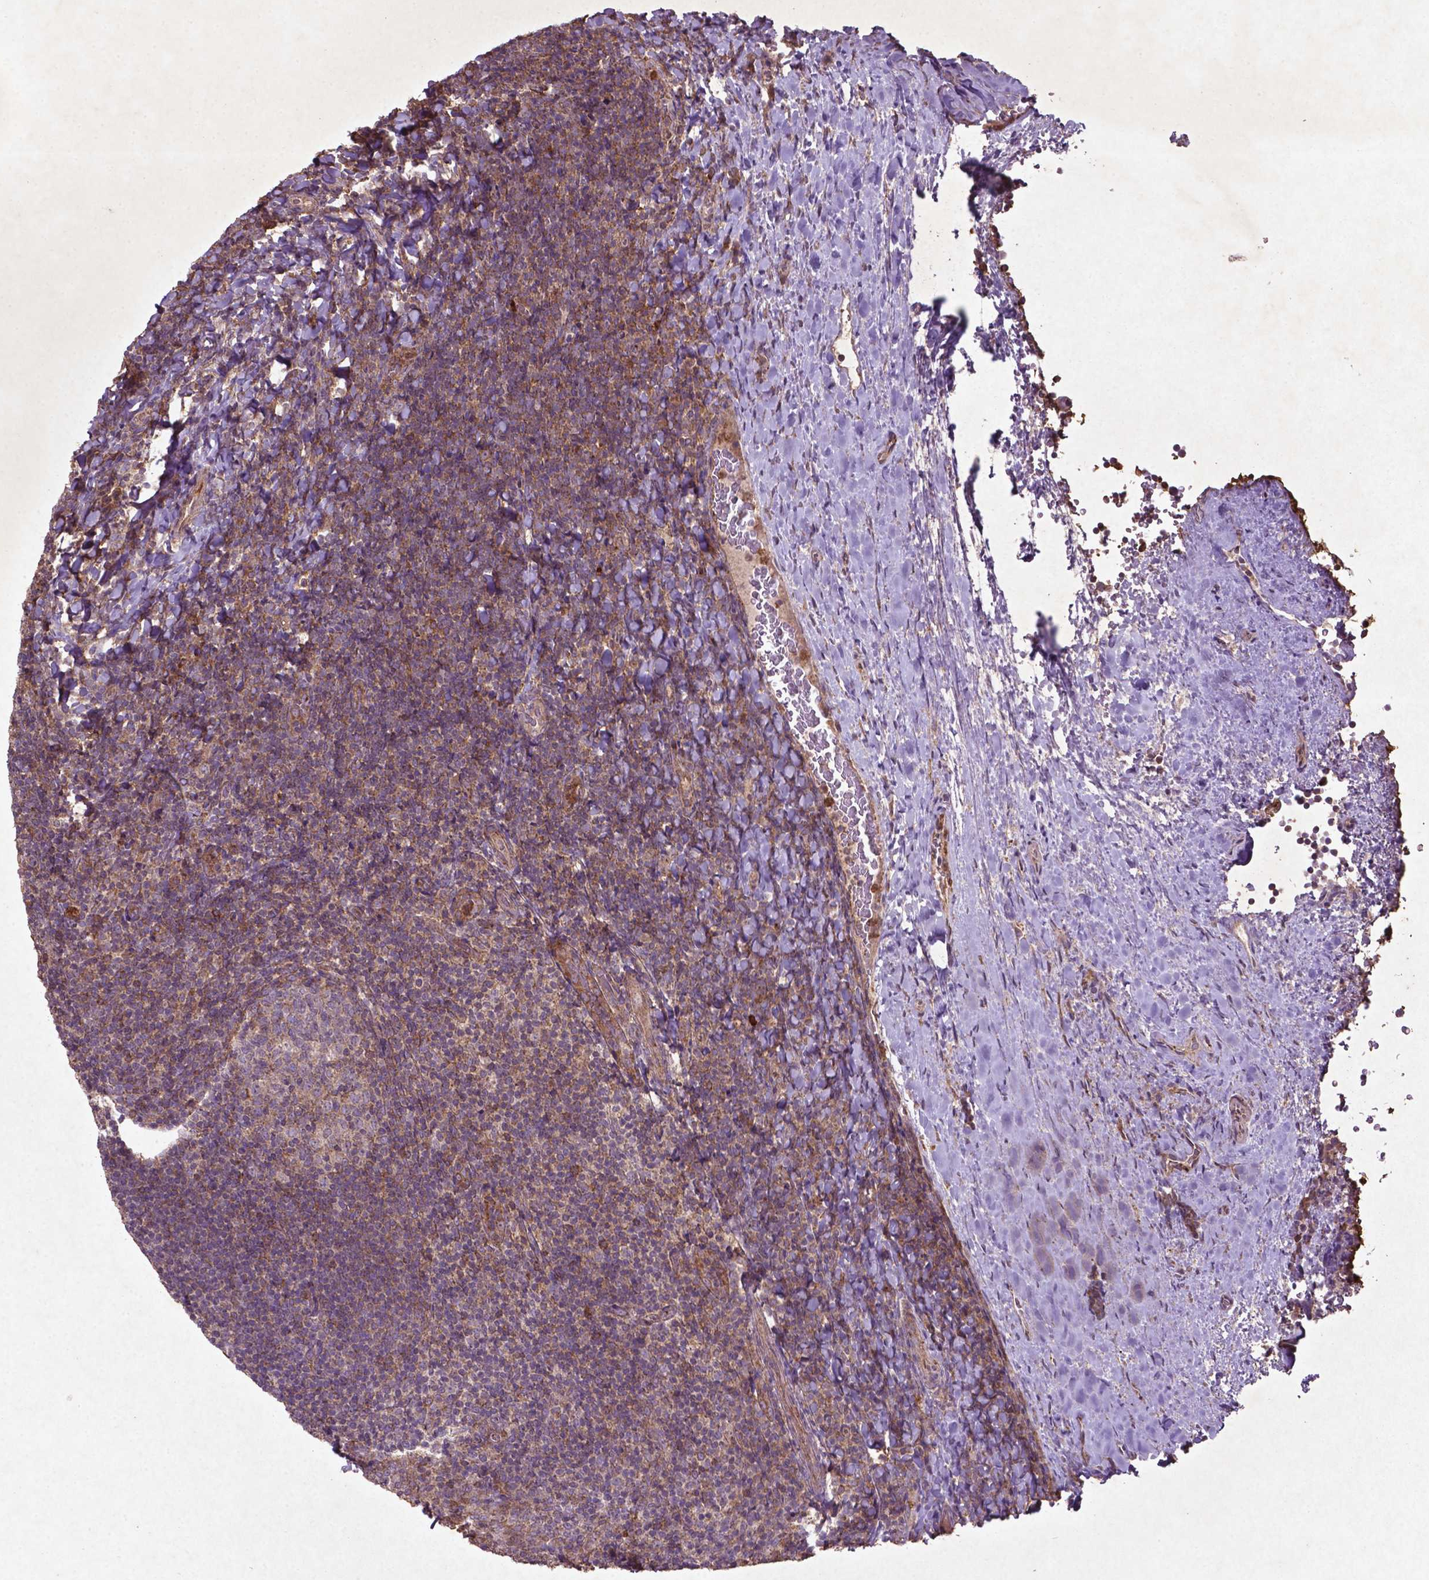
{"staining": {"intensity": "negative", "quantity": "none", "location": "none"}, "tissue": "tonsil", "cell_type": "Germinal center cells", "image_type": "normal", "snomed": [{"axis": "morphology", "description": "Normal tissue, NOS"}, {"axis": "topography", "description": "Tonsil"}], "caption": "IHC image of benign tonsil stained for a protein (brown), which displays no staining in germinal center cells.", "gene": "MTOR", "patient": {"sex": "male", "age": 17}}